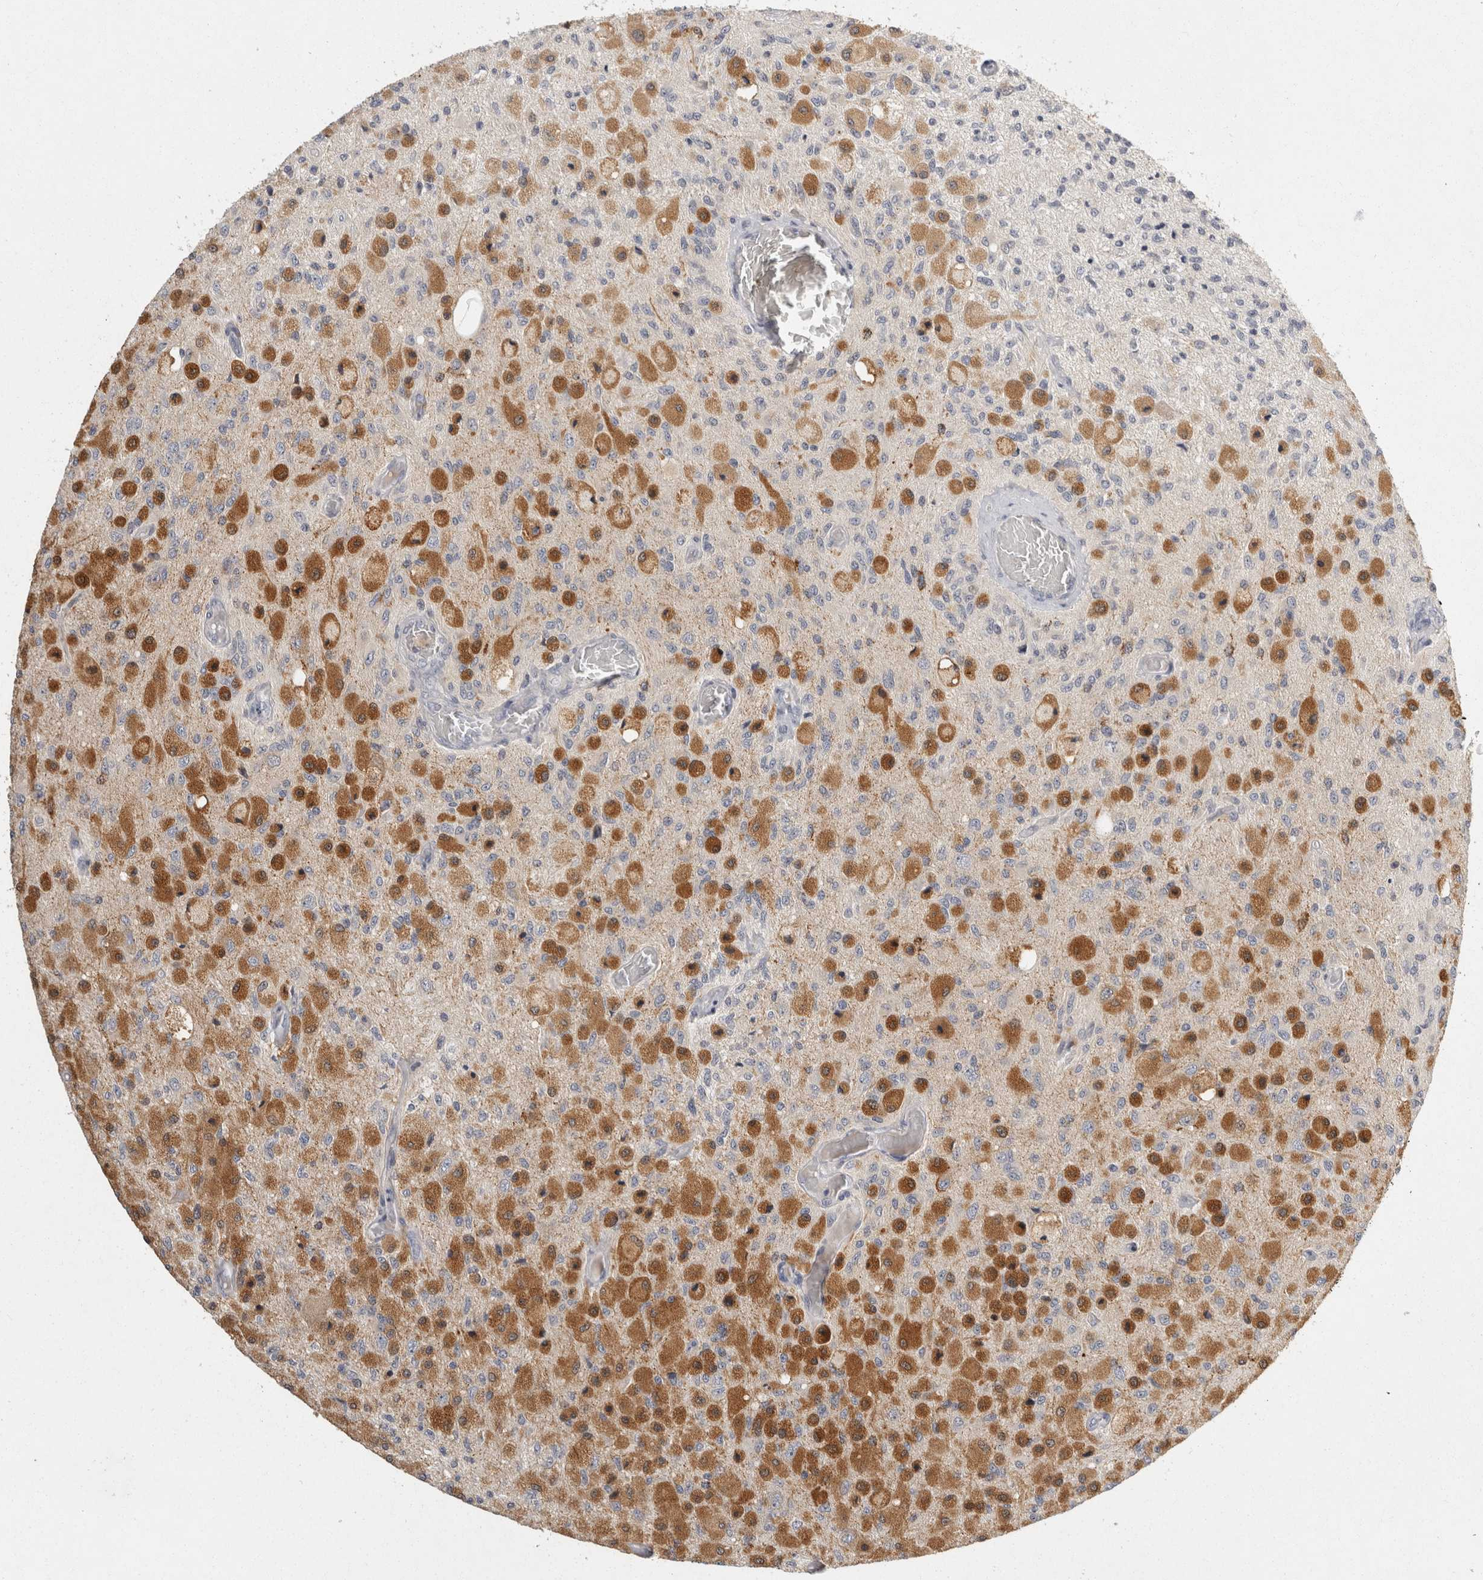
{"staining": {"intensity": "moderate", "quantity": "25%-75%", "location": "cytoplasmic/membranous"}, "tissue": "glioma", "cell_type": "Tumor cells", "image_type": "cancer", "snomed": [{"axis": "morphology", "description": "Normal tissue, NOS"}, {"axis": "morphology", "description": "Glioma, malignant, High grade"}, {"axis": "topography", "description": "Cerebral cortex"}], "caption": "Glioma stained with DAB IHC displays medium levels of moderate cytoplasmic/membranous positivity in approximately 25%-75% of tumor cells. (brown staining indicates protein expression, while blue staining denotes nuclei).", "gene": "ACAT2", "patient": {"sex": "male", "age": 77}}